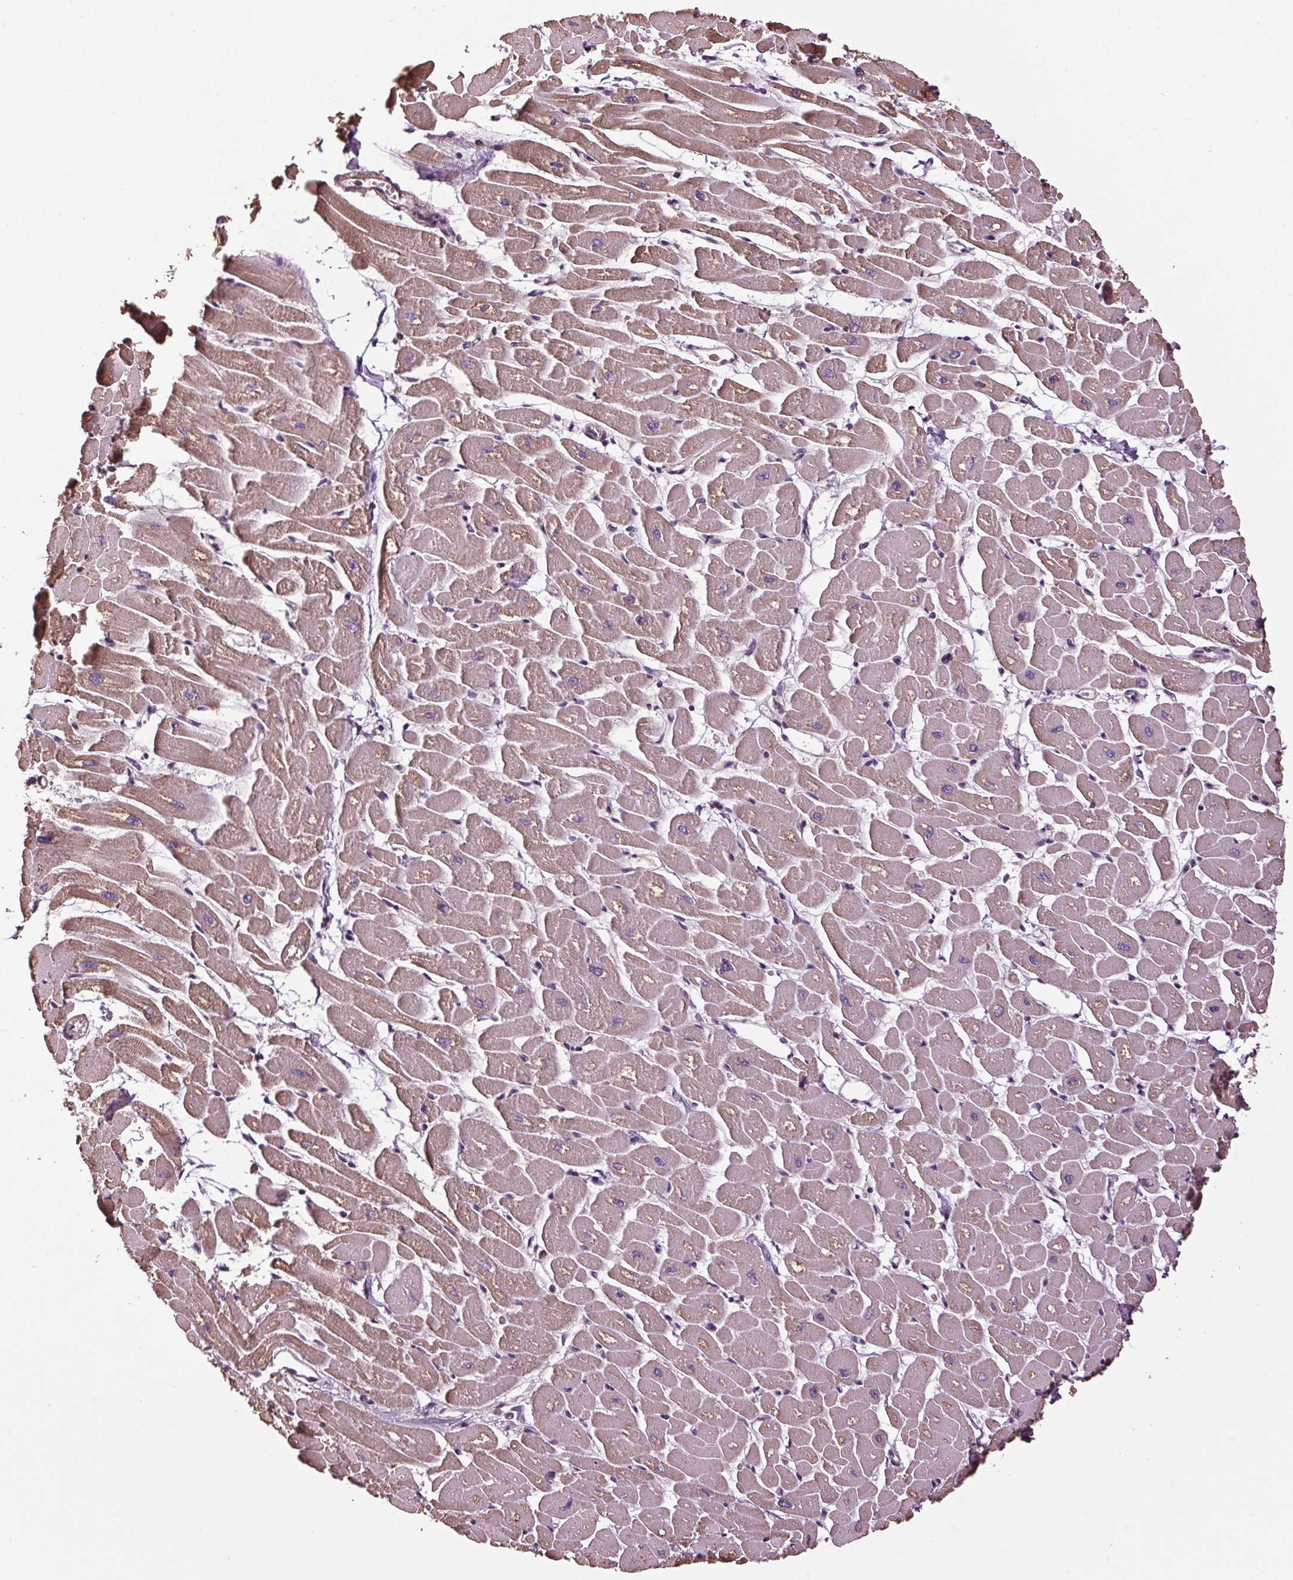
{"staining": {"intensity": "weak", "quantity": "25%-75%", "location": "cytoplasmic/membranous"}, "tissue": "heart muscle", "cell_type": "Cardiomyocytes", "image_type": "normal", "snomed": [{"axis": "morphology", "description": "Normal tissue, NOS"}, {"axis": "topography", "description": "Heart"}], "caption": "Unremarkable heart muscle was stained to show a protein in brown. There is low levels of weak cytoplasmic/membranous staining in approximately 25%-75% of cardiomyocytes.", "gene": "RNPEP", "patient": {"sex": "male", "age": 57}}